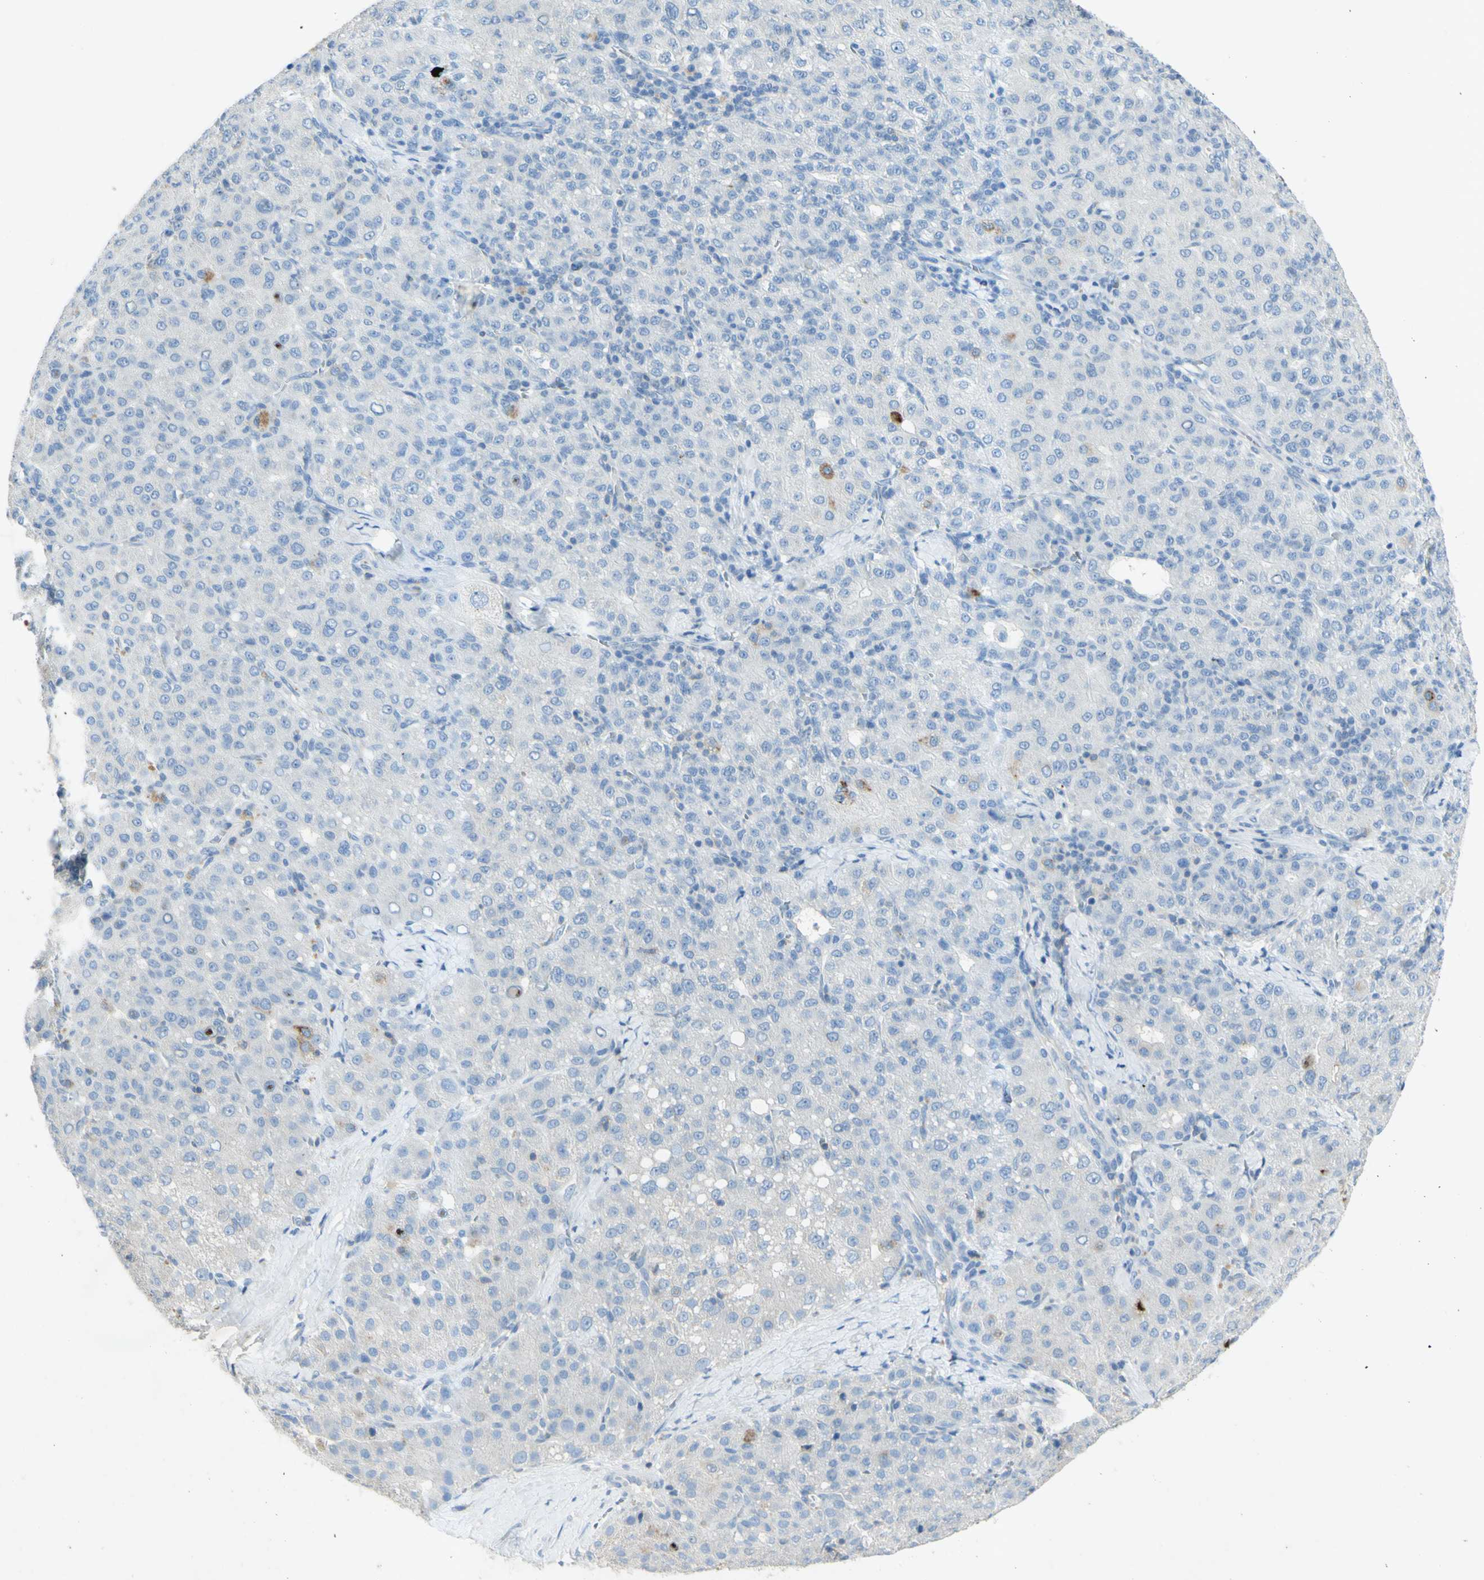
{"staining": {"intensity": "moderate", "quantity": "<25%", "location": "cytoplasmic/membranous"}, "tissue": "liver cancer", "cell_type": "Tumor cells", "image_type": "cancer", "snomed": [{"axis": "morphology", "description": "Carcinoma, Hepatocellular, NOS"}, {"axis": "topography", "description": "Liver"}], "caption": "Approximately <25% of tumor cells in hepatocellular carcinoma (liver) show moderate cytoplasmic/membranous protein staining as visualized by brown immunohistochemical staining.", "gene": "GDF15", "patient": {"sex": "male", "age": 65}}